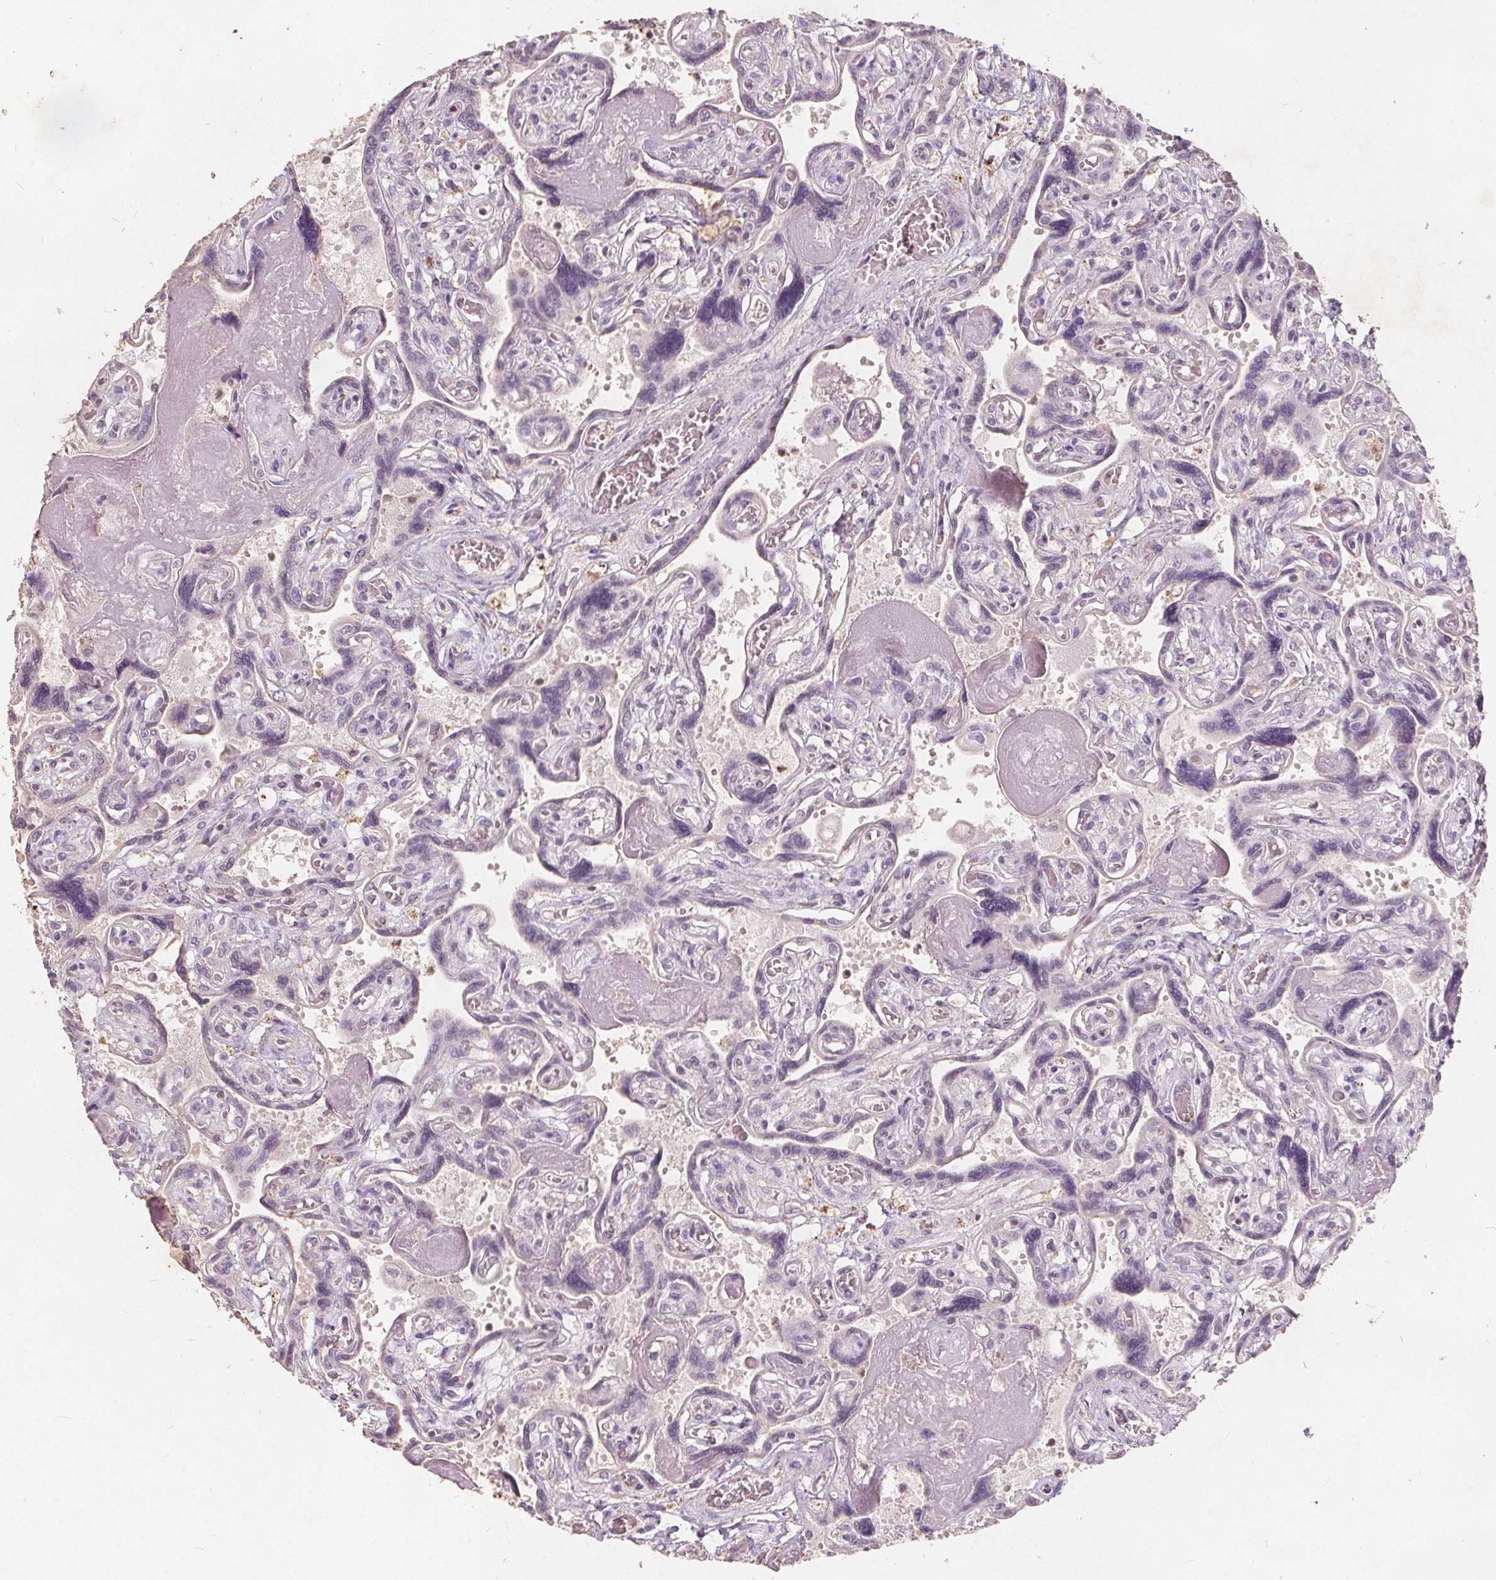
{"staining": {"intensity": "negative", "quantity": "none", "location": "none"}, "tissue": "placenta", "cell_type": "Decidual cells", "image_type": "normal", "snomed": [{"axis": "morphology", "description": "Normal tissue, NOS"}, {"axis": "topography", "description": "Placenta"}], "caption": "Histopathology image shows no significant protein expression in decidual cells of benign placenta. (Immunohistochemistry, brightfield microscopy, high magnification).", "gene": "C19orf84", "patient": {"sex": "female", "age": 32}}